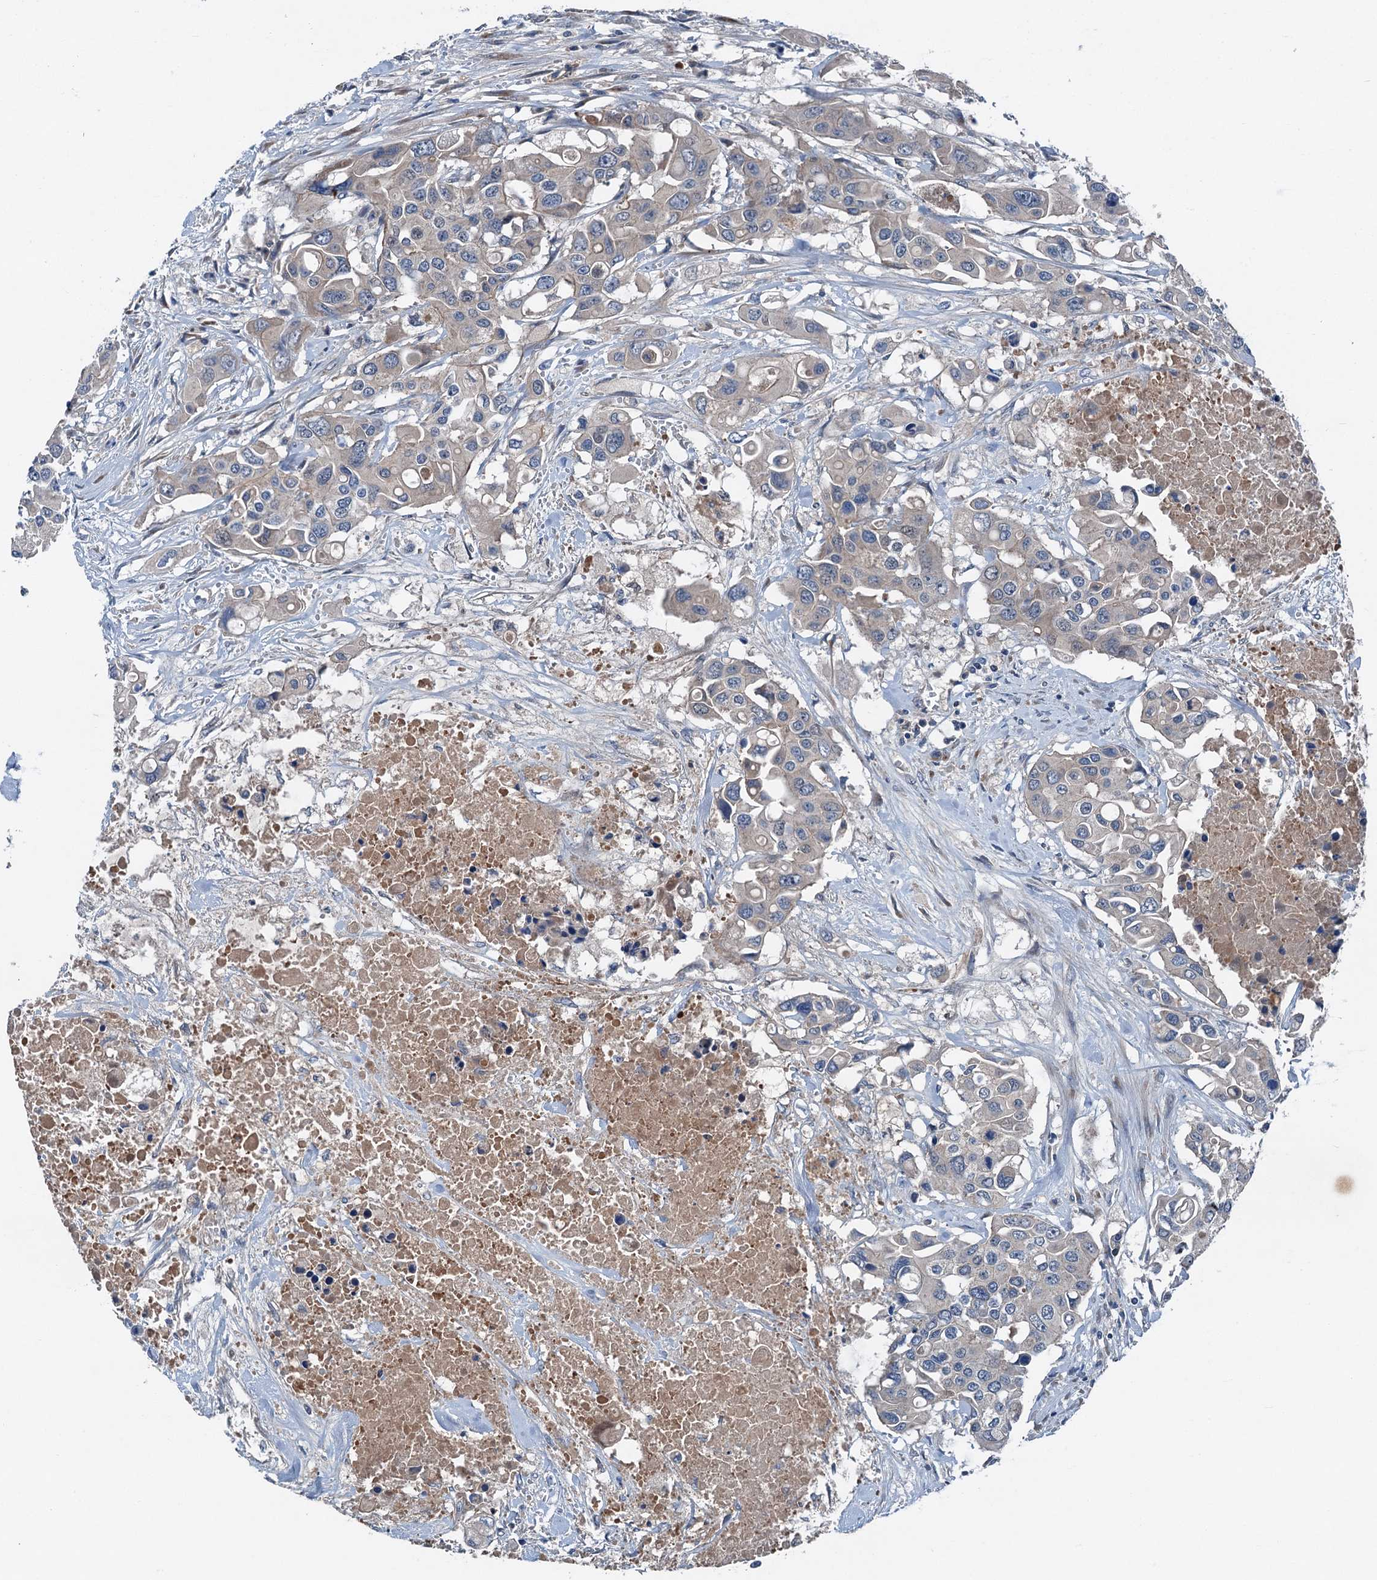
{"staining": {"intensity": "negative", "quantity": "none", "location": "none"}, "tissue": "colorectal cancer", "cell_type": "Tumor cells", "image_type": "cancer", "snomed": [{"axis": "morphology", "description": "Adenocarcinoma, NOS"}, {"axis": "topography", "description": "Colon"}], "caption": "An IHC micrograph of colorectal cancer is shown. There is no staining in tumor cells of colorectal cancer. (DAB (3,3'-diaminobenzidine) IHC visualized using brightfield microscopy, high magnification).", "gene": "SLC2A10", "patient": {"sex": "male", "age": 77}}